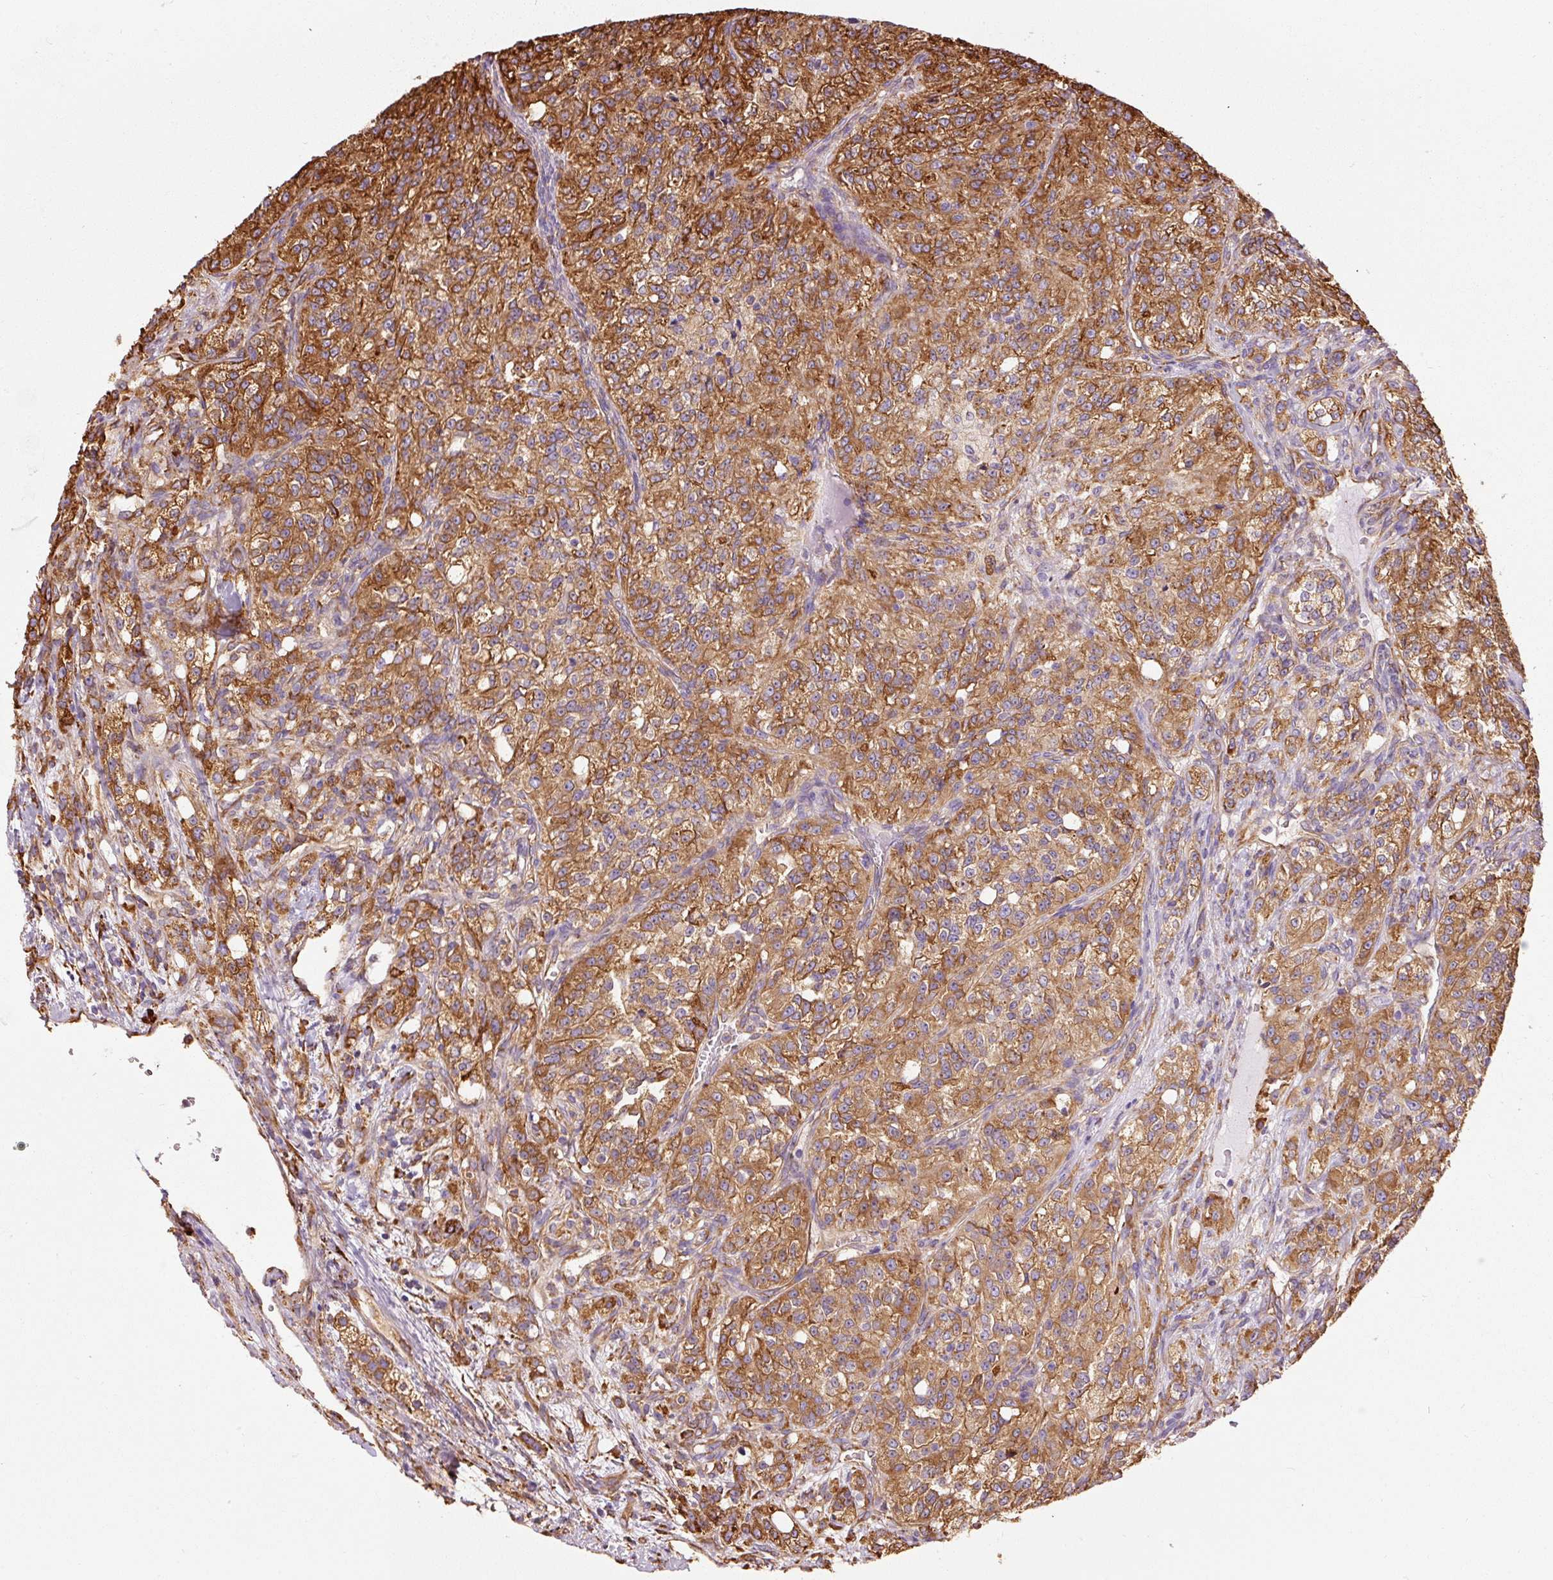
{"staining": {"intensity": "strong", "quantity": ">75%", "location": "cytoplasmic/membranous"}, "tissue": "renal cancer", "cell_type": "Tumor cells", "image_type": "cancer", "snomed": [{"axis": "morphology", "description": "Adenocarcinoma, NOS"}, {"axis": "topography", "description": "Kidney"}], "caption": "Immunohistochemical staining of renal adenocarcinoma demonstrates strong cytoplasmic/membranous protein positivity in about >75% of tumor cells.", "gene": "KLC1", "patient": {"sex": "female", "age": 63}}